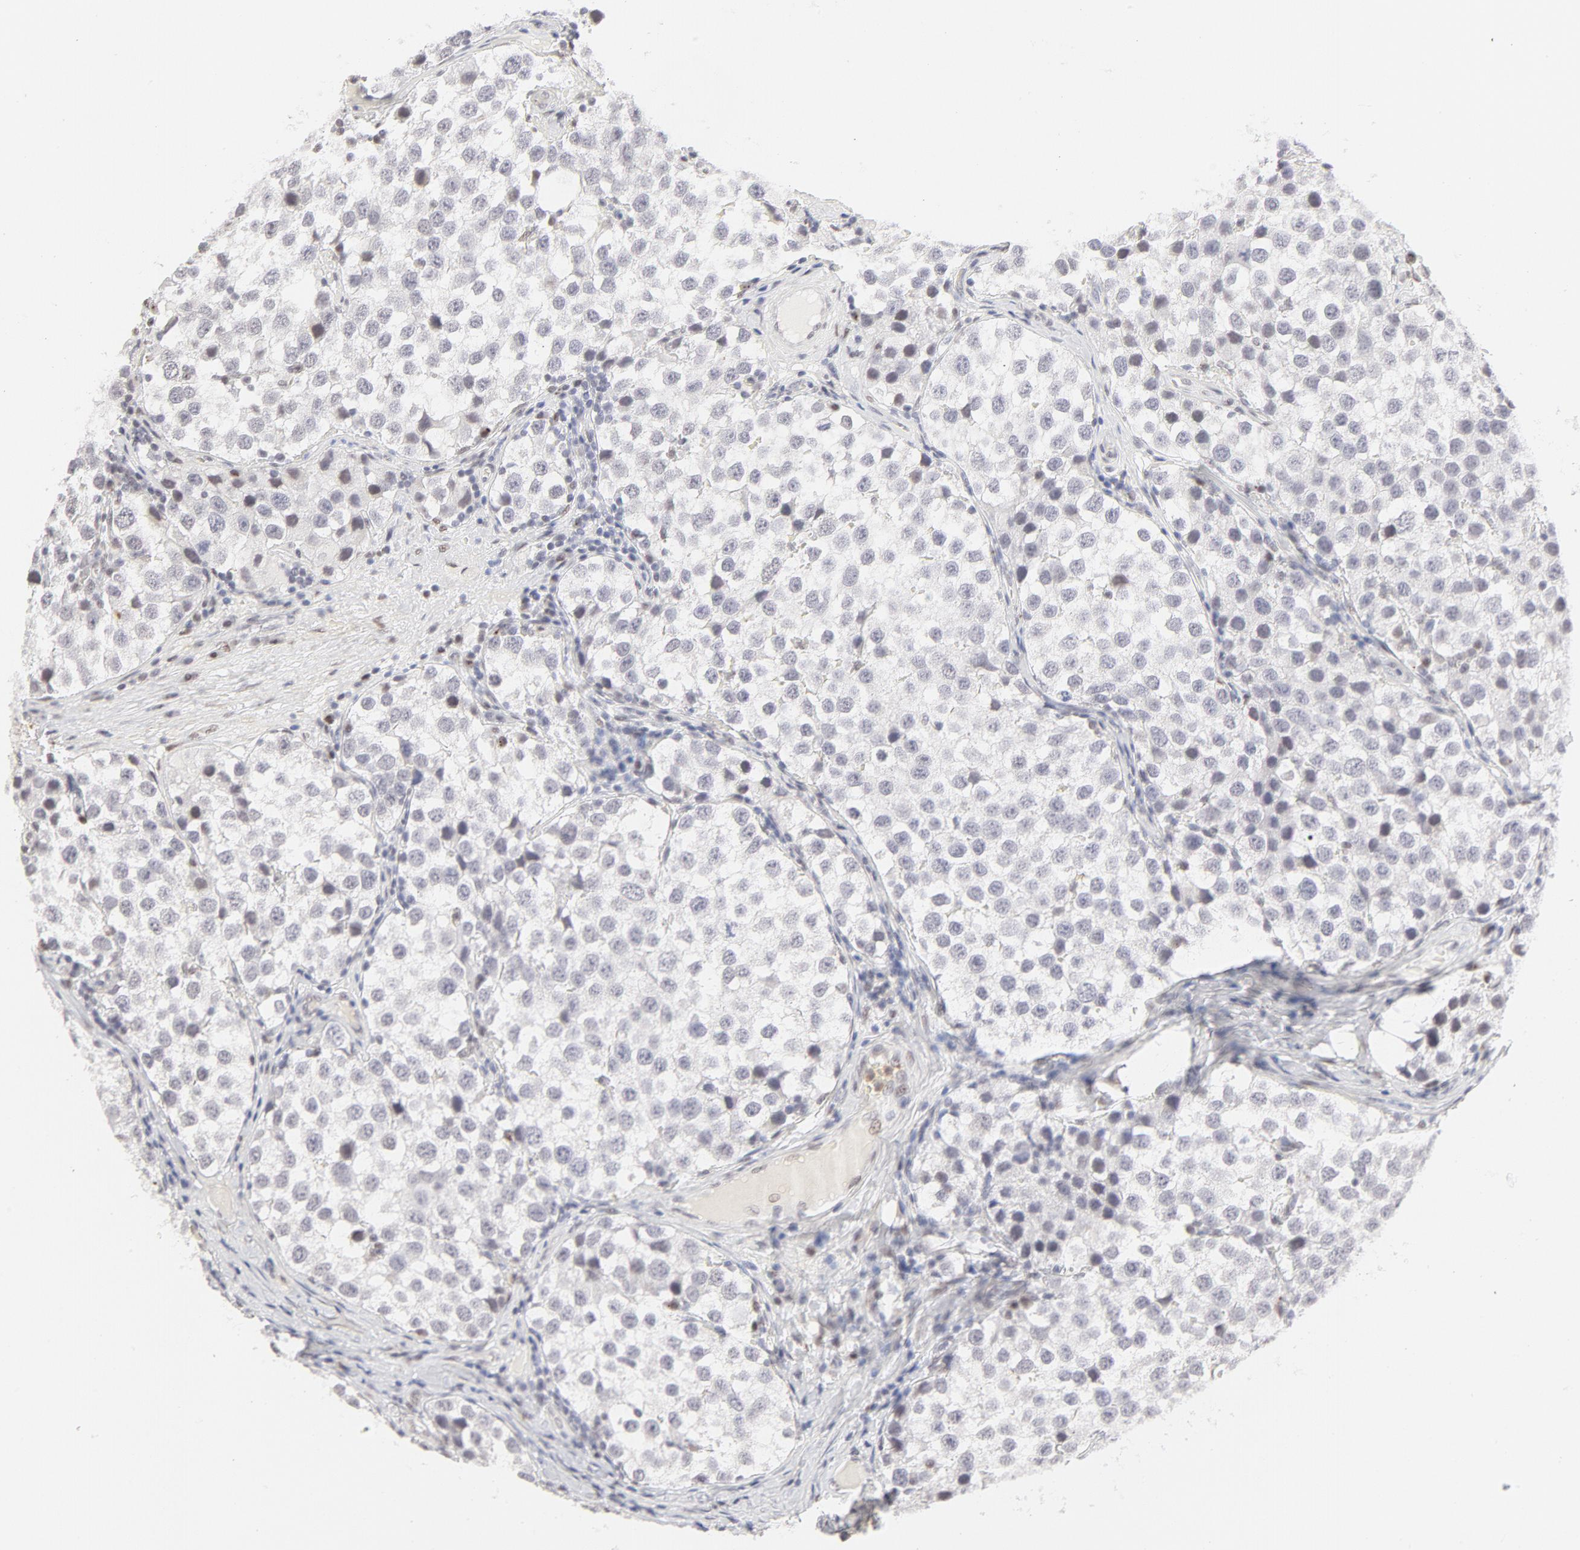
{"staining": {"intensity": "negative", "quantity": "none", "location": "none"}, "tissue": "testis cancer", "cell_type": "Tumor cells", "image_type": "cancer", "snomed": [{"axis": "morphology", "description": "Seminoma, NOS"}, {"axis": "topography", "description": "Testis"}], "caption": "This is a micrograph of IHC staining of testis cancer (seminoma), which shows no expression in tumor cells.", "gene": "PBX1", "patient": {"sex": "male", "age": 39}}